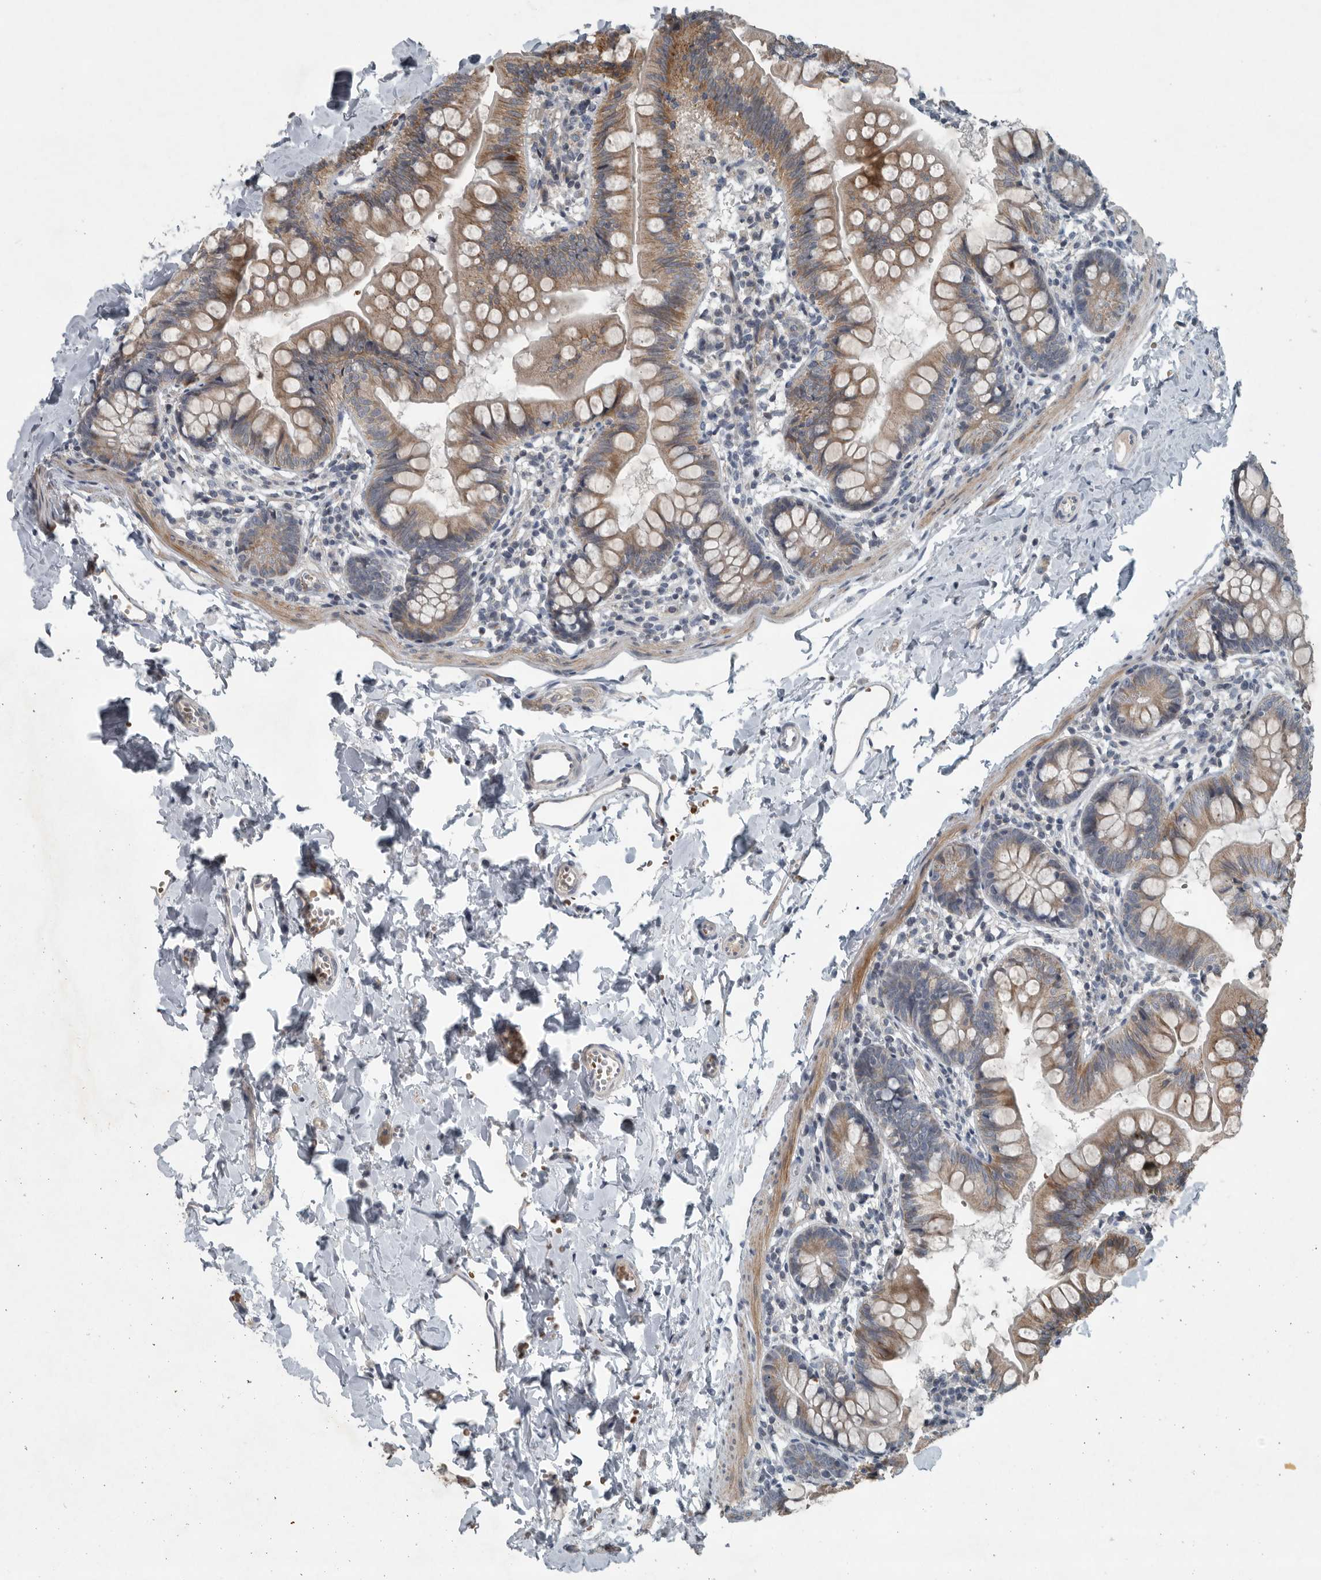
{"staining": {"intensity": "weak", "quantity": ">75%", "location": "cytoplasmic/membranous"}, "tissue": "small intestine", "cell_type": "Glandular cells", "image_type": "normal", "snomed": [{"axis": "morphology", "description": "Normal tissue, NOS"}, {"axis": "topography", "description": "Small intestine"}], "caption": "Weak cytoplasmic/membranous staining is present in about >75% of glandular cells in benign small intestine. Using DAB (brown) and hematoxylin (blue) stains, captured at high magnification using brightfield microscopy.", "gene": "MPP3", "patient": {"sex": "male", "age": 7}}